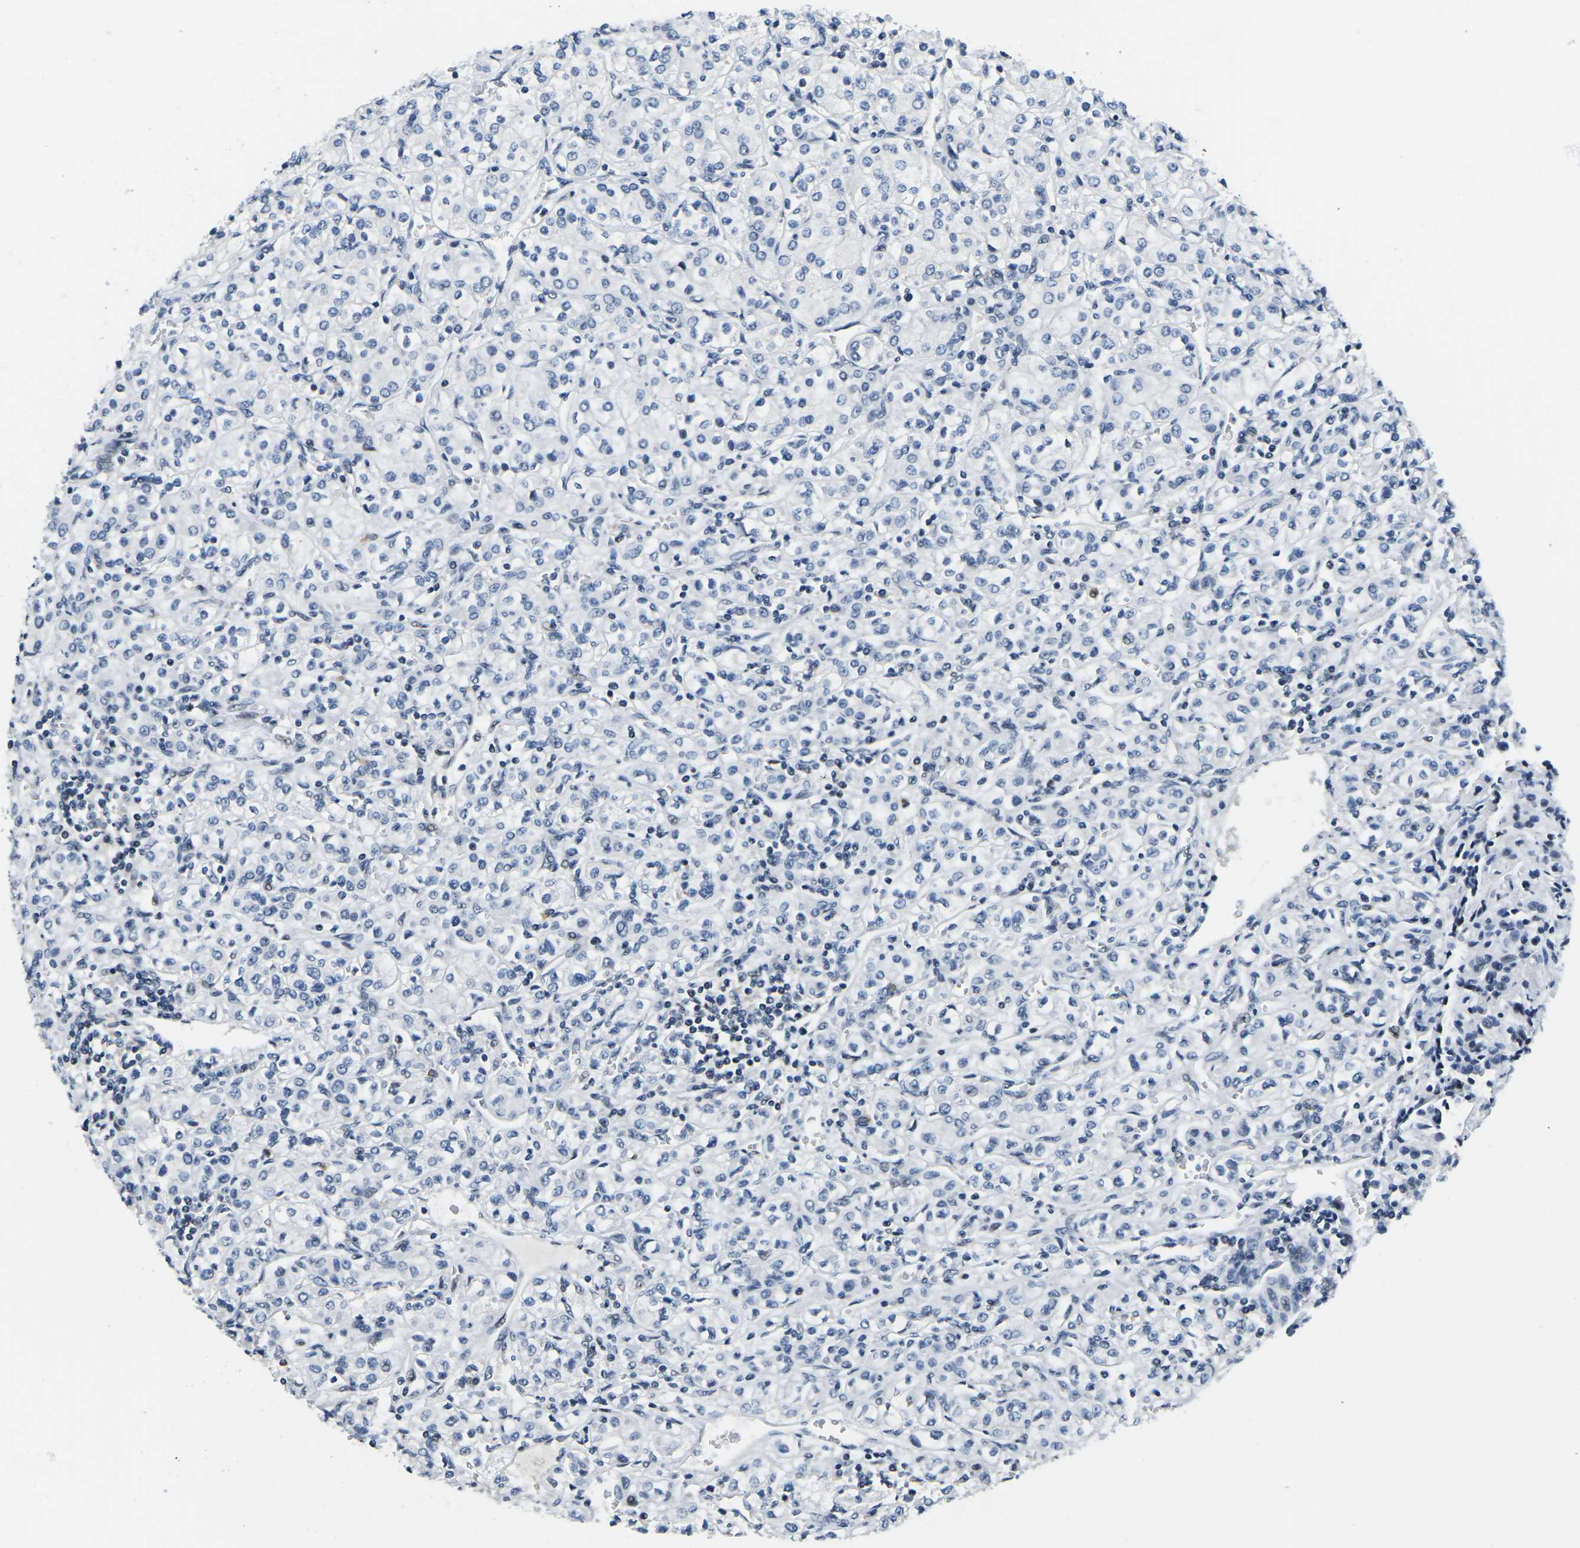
{"staining": {"intensity": "negative", "quantity": "none", "location": "none"}, "tissue": "renal cancer", "cell_type": "Tumor cells", "image_type": "cancer", "snomed": [{"axis": "morphology", "description": "Adenocarcinoma, NOS"}, {"axis": "topography", "description": "Kidney"}], "caption": "A high-resolution histopathology image shows immunohistochemistry staining of renal cancer (adenocarcinoma), which shows no significant staining in tumor cells. (DAB (3,3'-diaminobenzidine) immunohistochemistry (IHC), high magnification).", "gene": "PRPF8", "patient": {"sex": "male", "age": 77}}